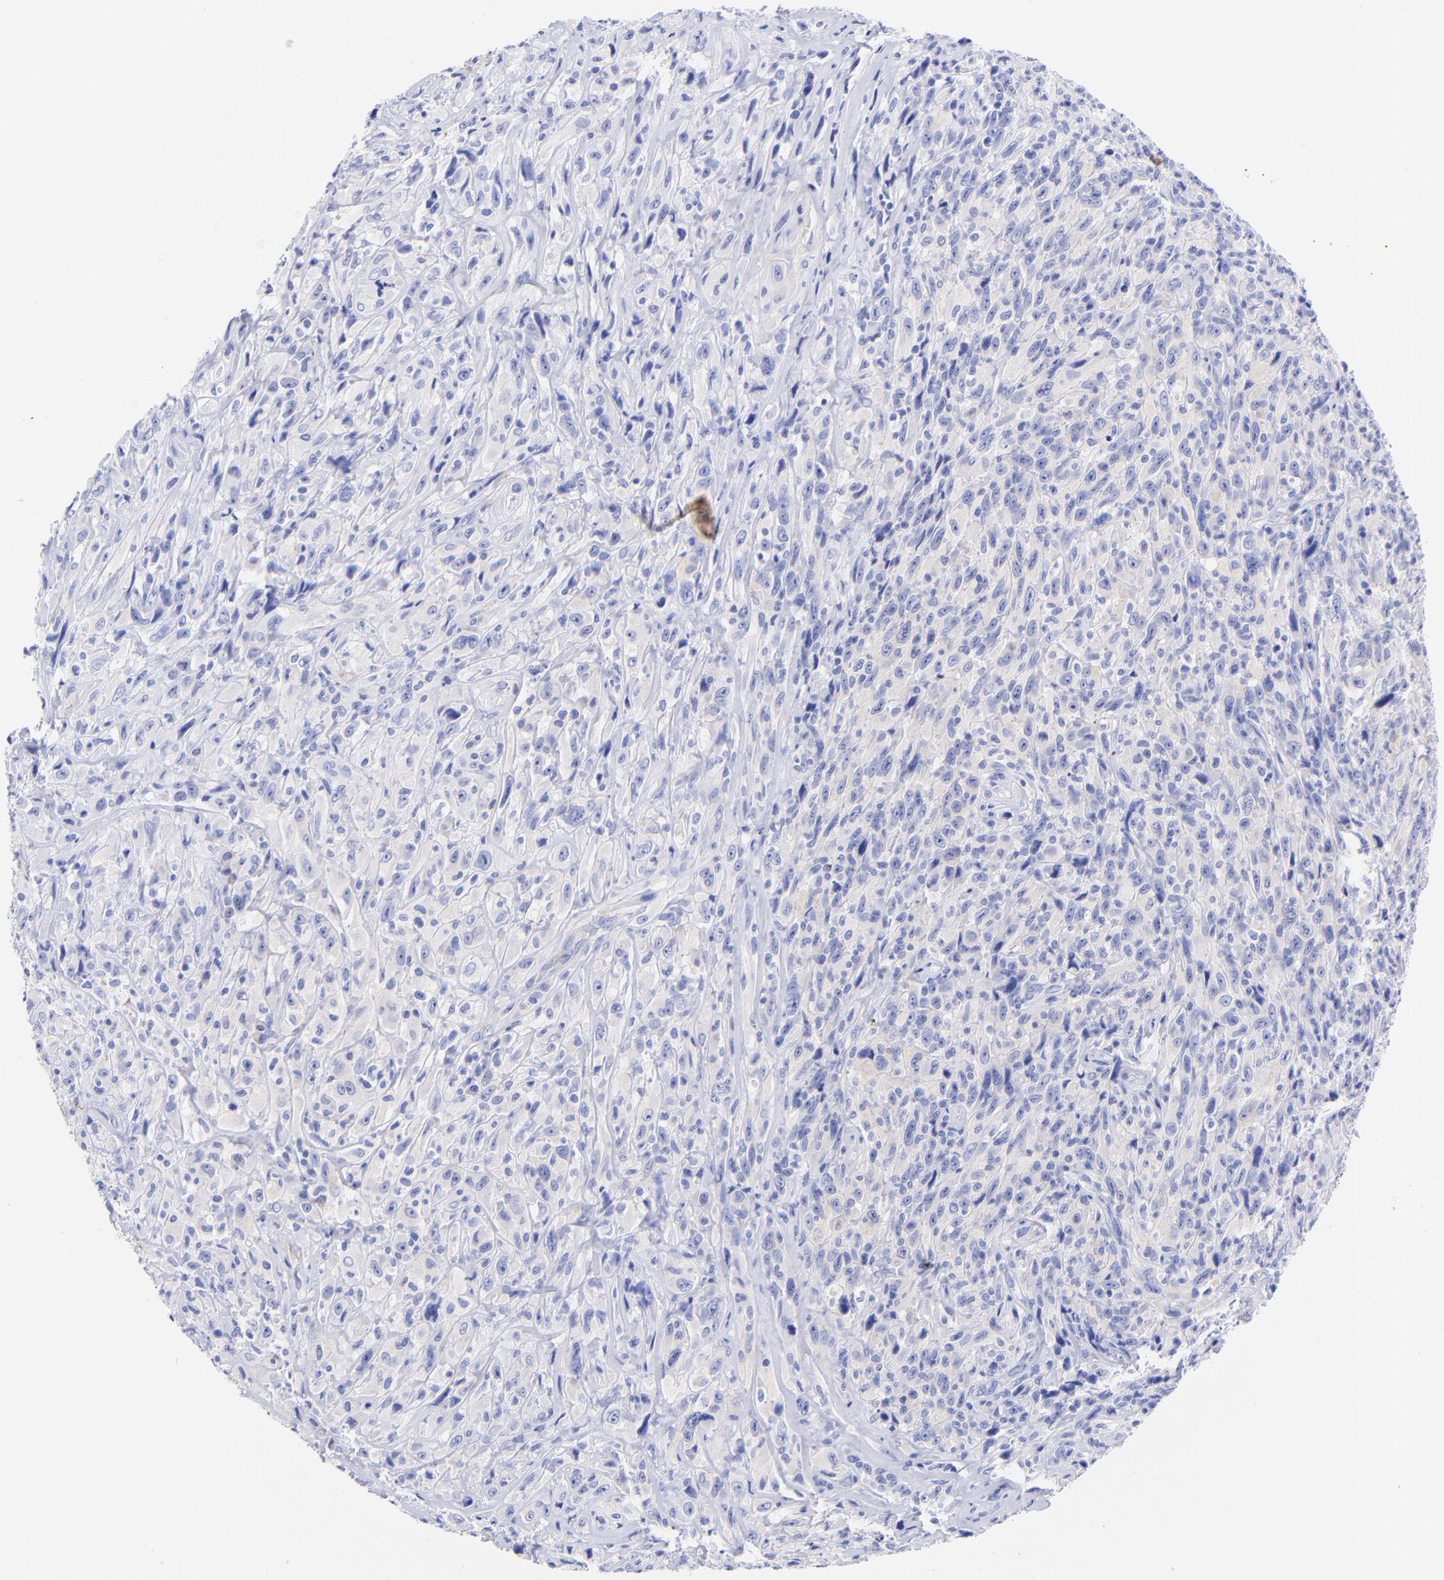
{"staining": {"intensity": "negative", "quantity": "none", "location": "none"}, "tissue": "glioma", "cell_type": "Tumor cells", "image_type": "cancer", "snomed": [{"axis": "morphology", "description": "Glioma, malignant, High grade"}, {"axis": "topography", "description": "Brain"}], "caption": "High magnification brightfield microscopy of malignant glioma (high-grade) stained with DAB (brown) and counterstained with hematoxylin (blue): tumor cells show no significant staining.", "gene": "GPHN", "patient": {"sex": "male", "age": 48}}